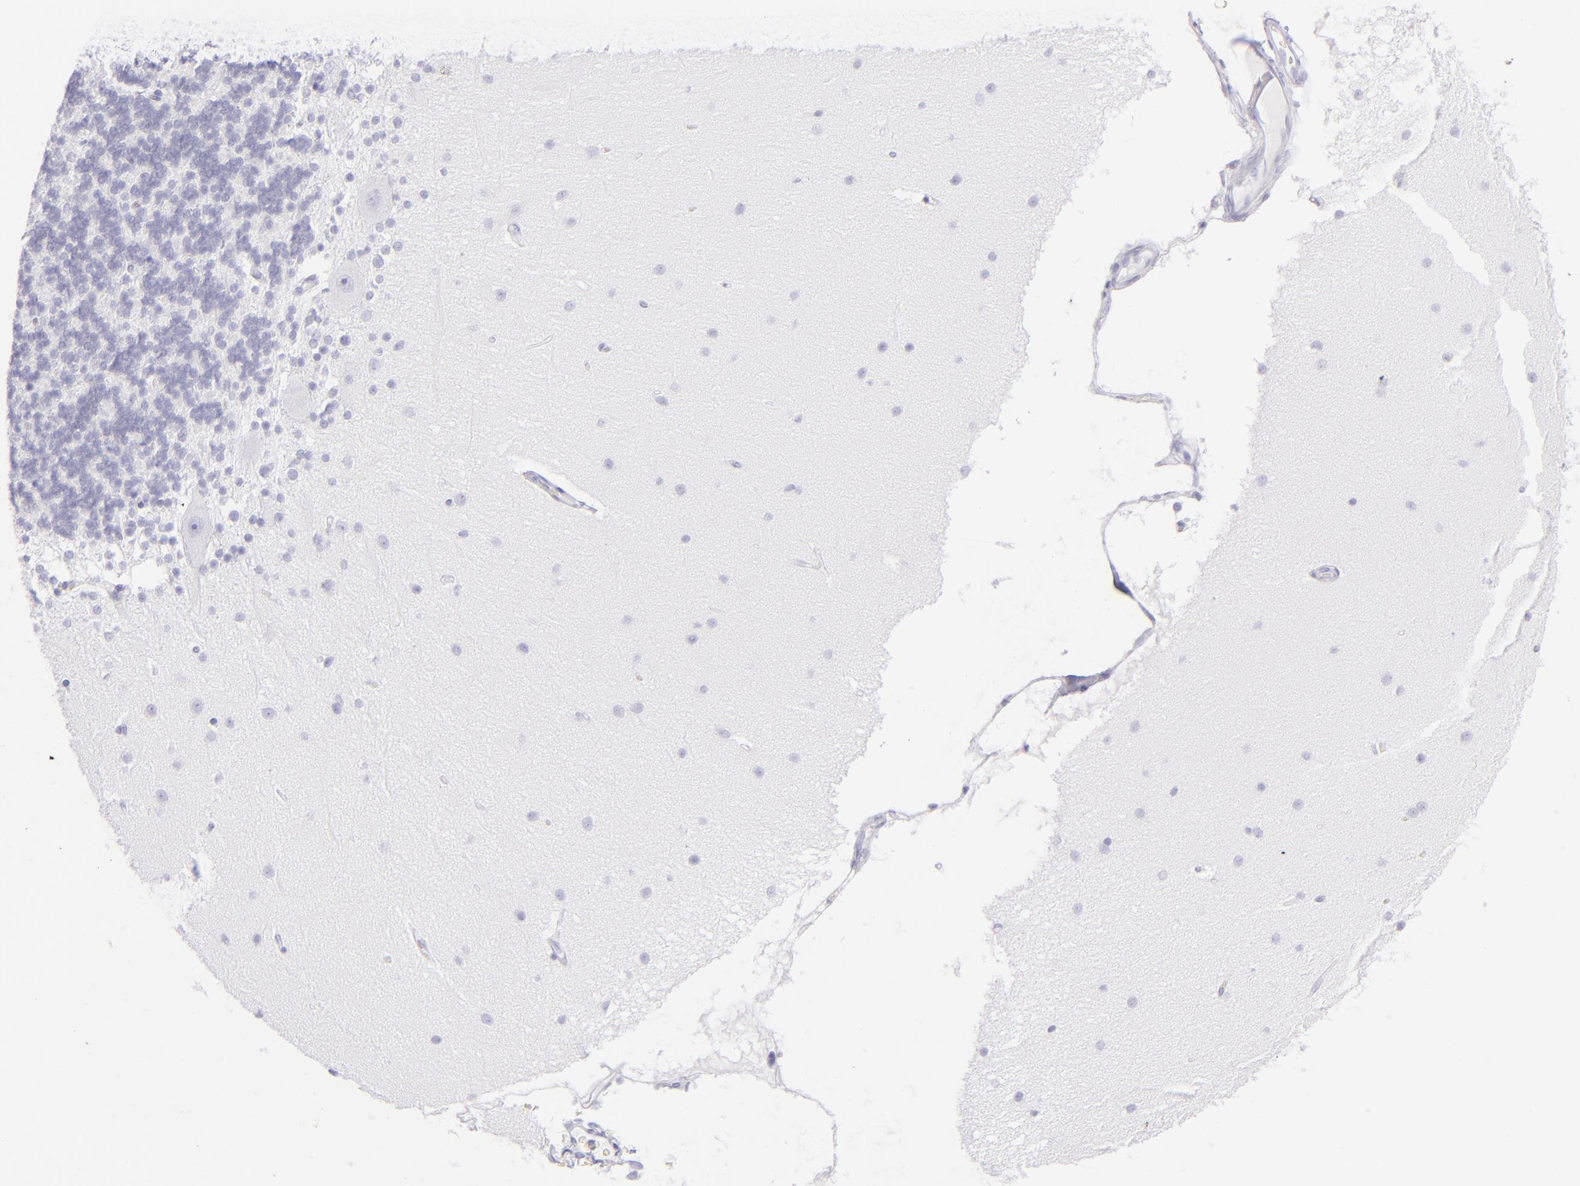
{"staining": {"intensity": "negative", "quantity": "none", "location": "none"}, "tissue": "cerebellum", "cell_type": "Cells in granular layer", "image_type": "normal", "snomed": [{"axis": "morphology", "description": "Normal tissue, NOS"}, {"axis": "topography", "description": "Cerebellum"}], "caption": "Immunohistochemical staining of normal human cerebellum demonstrates no significant expression in cells in granular layer.", "gene": "CD72", "patient": {"sex": "female", "age": 54}}